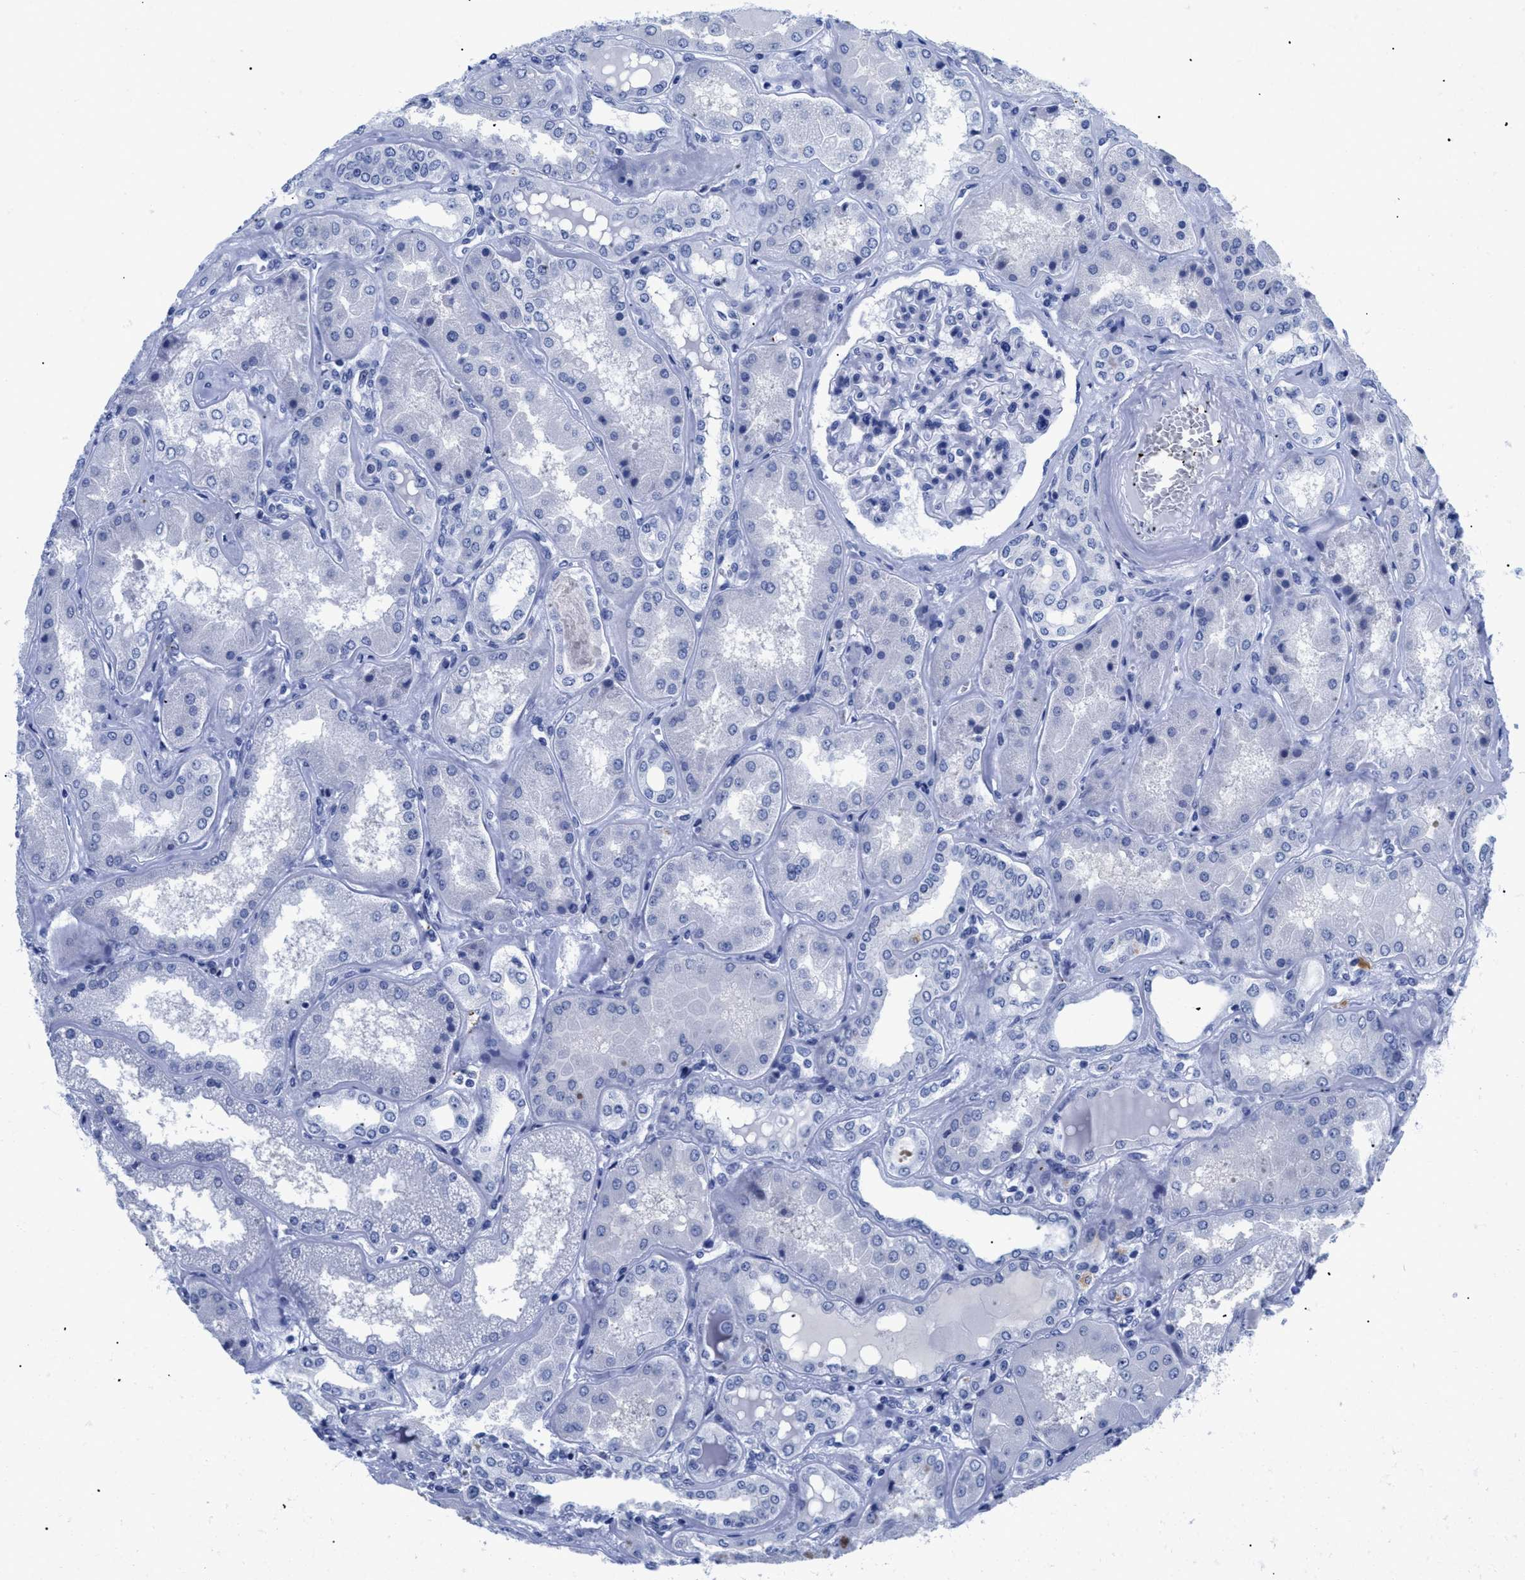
{"staining": {"intensity": "negative", "quantity": "none", "location": "none"}, "tissue": "kidney", "cell_type": "Cells in glomeruli", "image_type": "normal", "snomed": [{"axis": "morphology", "description": "Normal tissue, NOS"}, {"axis": "topography", "description": "Kidney"}], "caption": "This is an immunohistochemistry (IHC) photomicrograph of benign human kidney. There is no staining in cells in glomeruli.", "gene": "TREML1", "patient": {"sex": "female", "age": 56}}